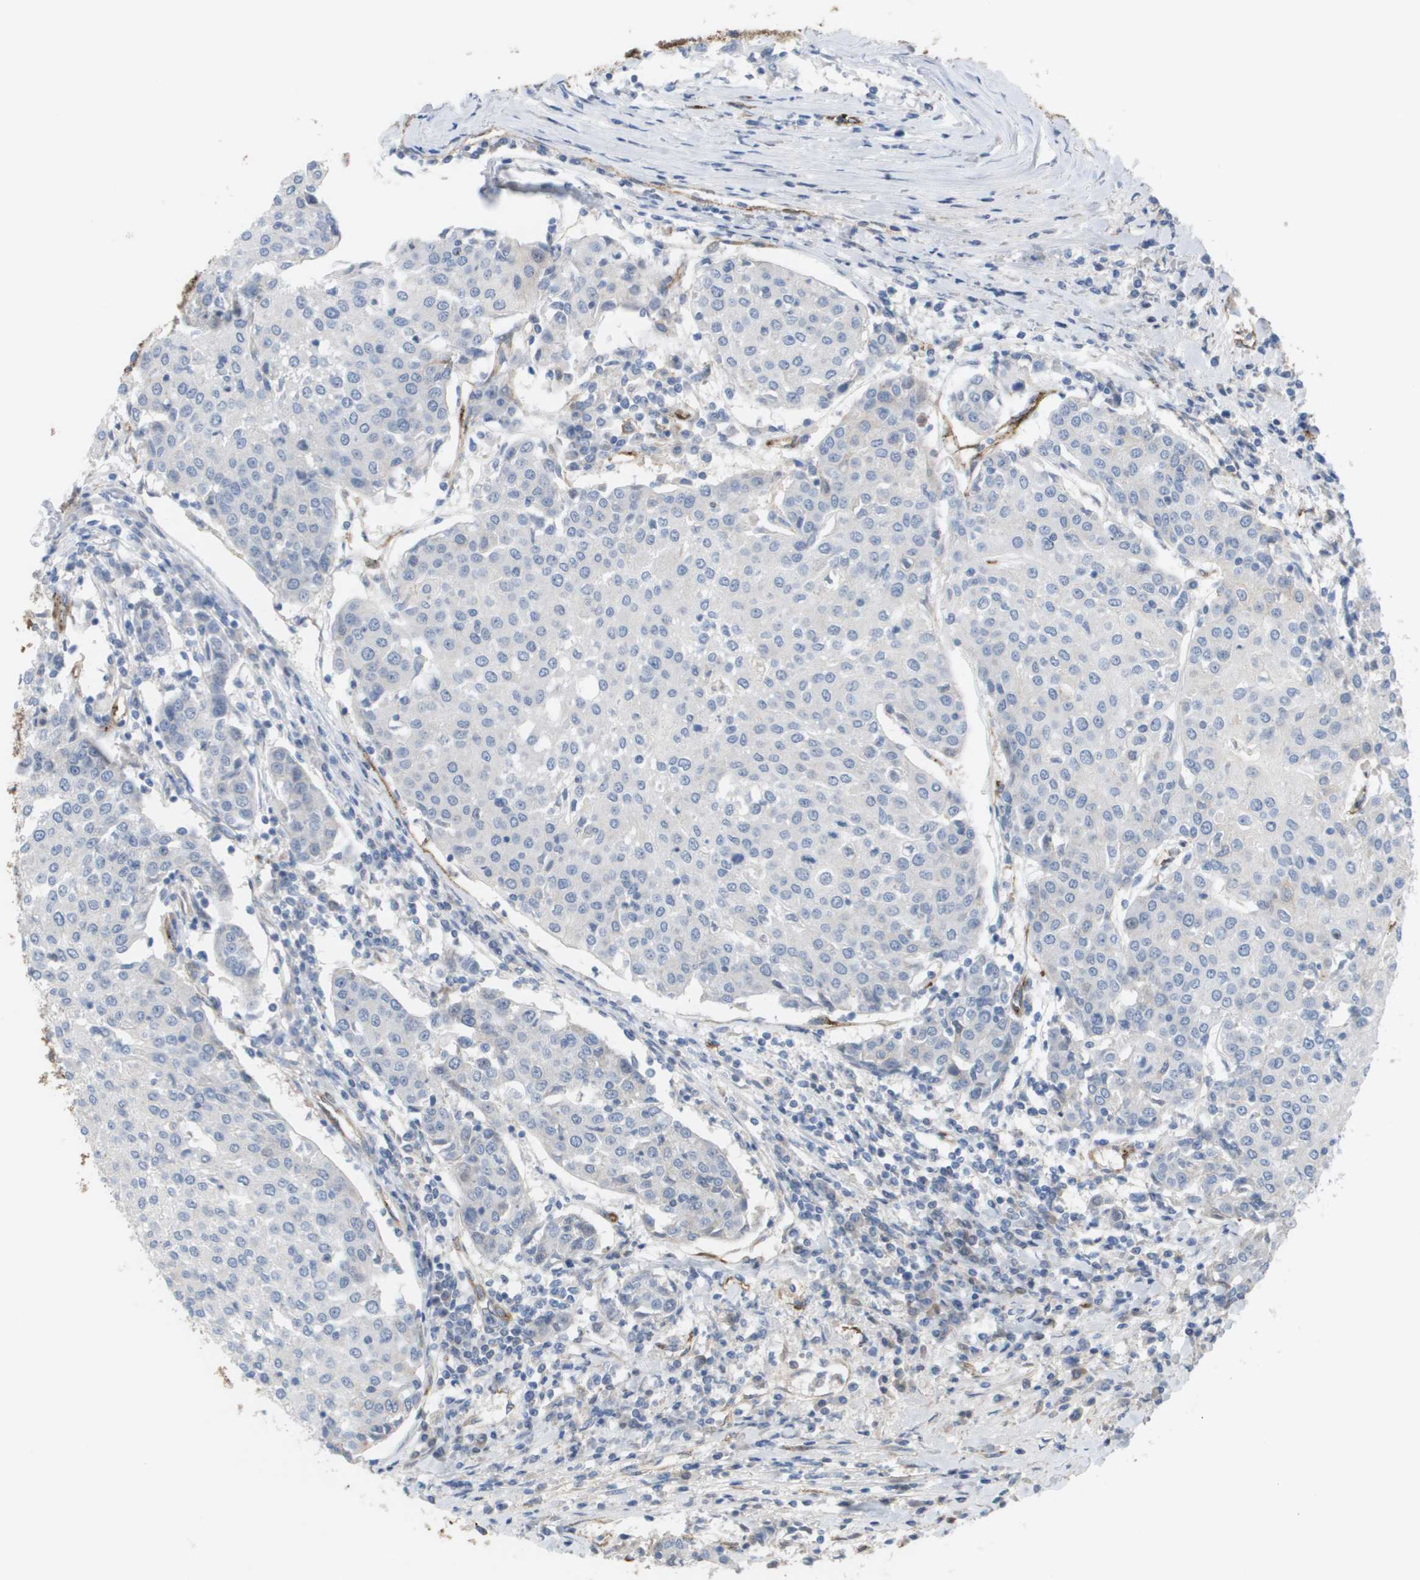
{"staining": {"intensity": "negative", "quantity": "none", "location": "none"}, "tissue": "urothelial cancer", "cell_type": "Tumor cells", "image_type": "cancer", "snomed": [{"axis": "morphology", "description": "Urothelial carcinoma, High grade"}, {"axis": "topography", "description": "Urinary bladder"}], "caption": "This is an immunohistochemistry image of high-grade urothelial carcinoma. There is no expression in tumor cells.", "gene": "ANGPT2", "patient": {"sex": "female", "age": 85}}